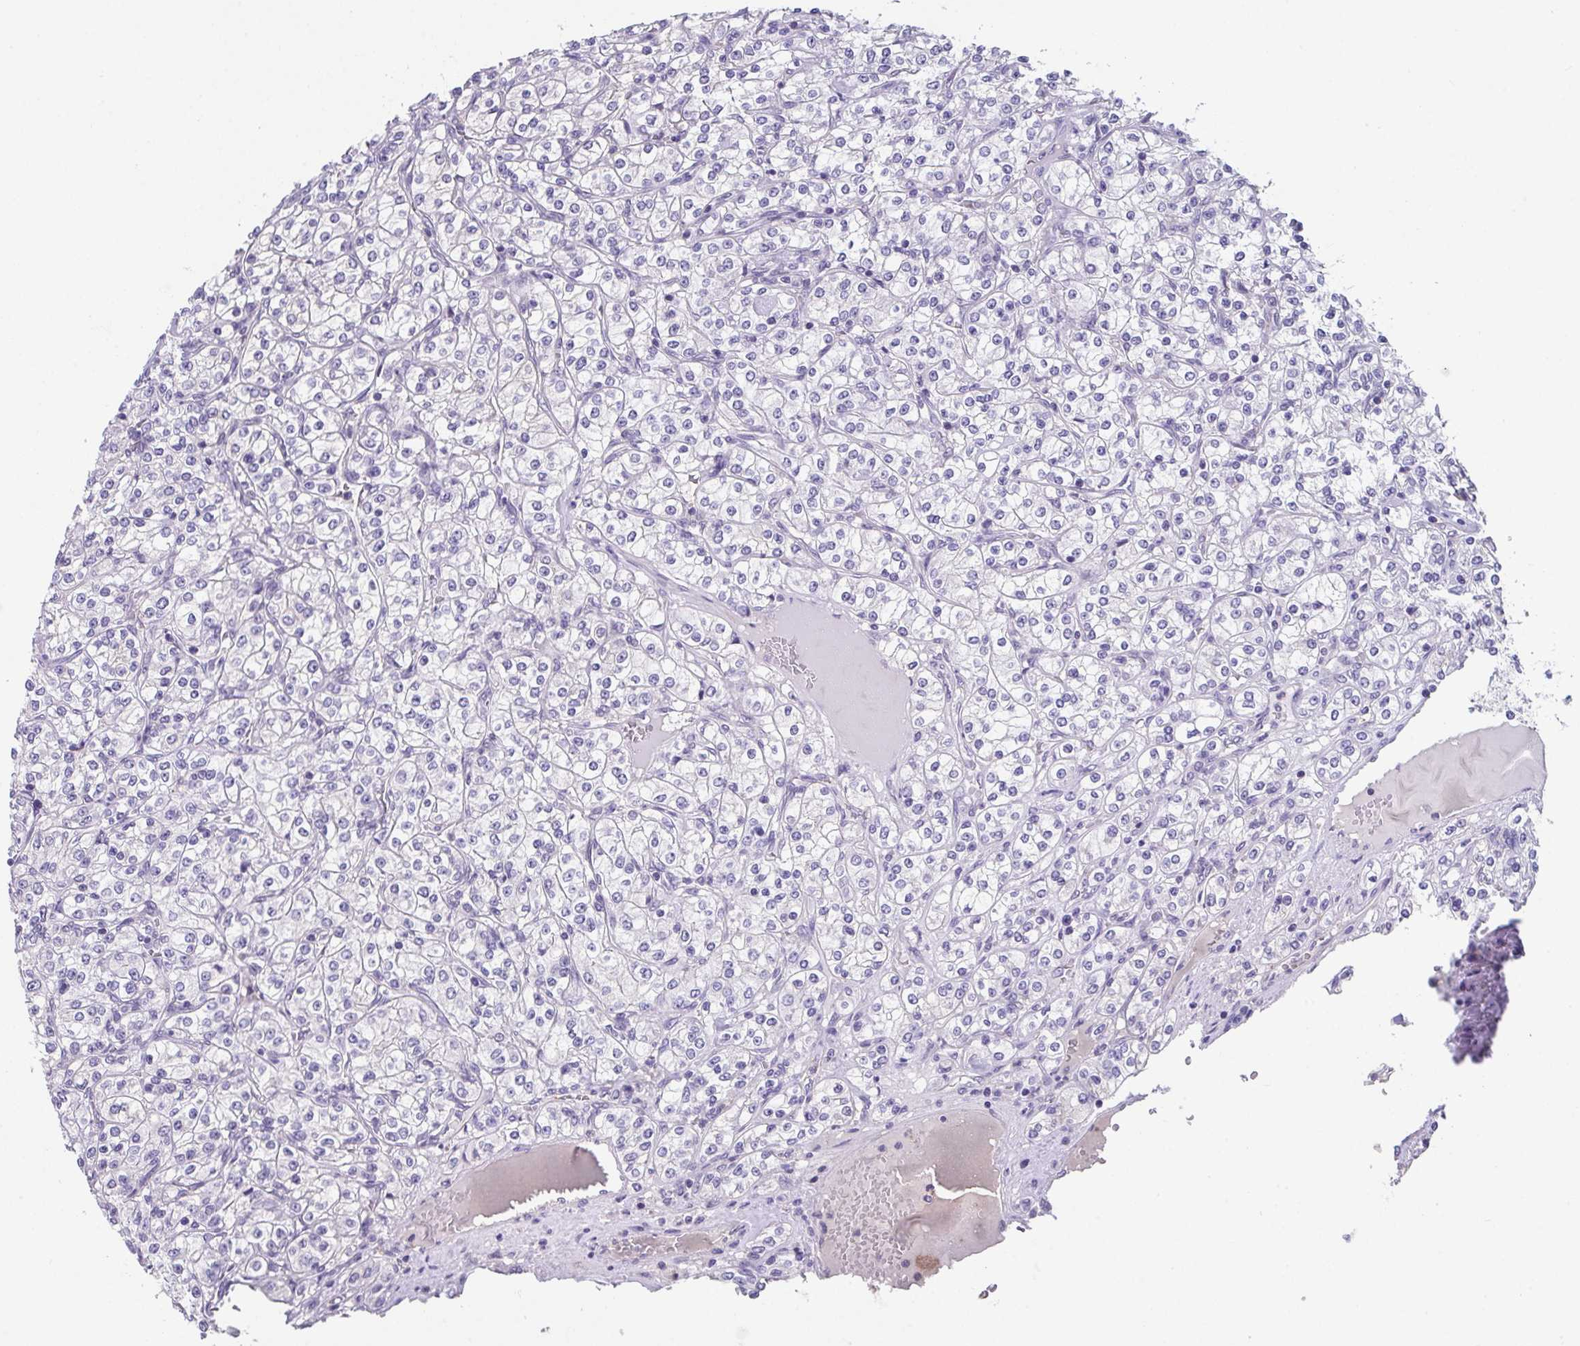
{"staining": {"intensity": "negative", "quantity": "none", "location": "none"}, "tissue": "renal cancer", "cell_type": "Tumor cells", "image_type": "cancer", "snomed": [{"axis": "morphology", "description": "Adenocarcinoma, NOS"}, {"axis": "topography", "description": "Kidney"}], "caption": "Immunohistochemistry of human adenocarcinoma (renal) shows no positivity in tumor cells. The staining is performed using DAB brown chromogen with nuclei counter-stained in using hematoxylin.", "gene": "GLTPD2", "patient": {"sex": "male", "age": 77}}